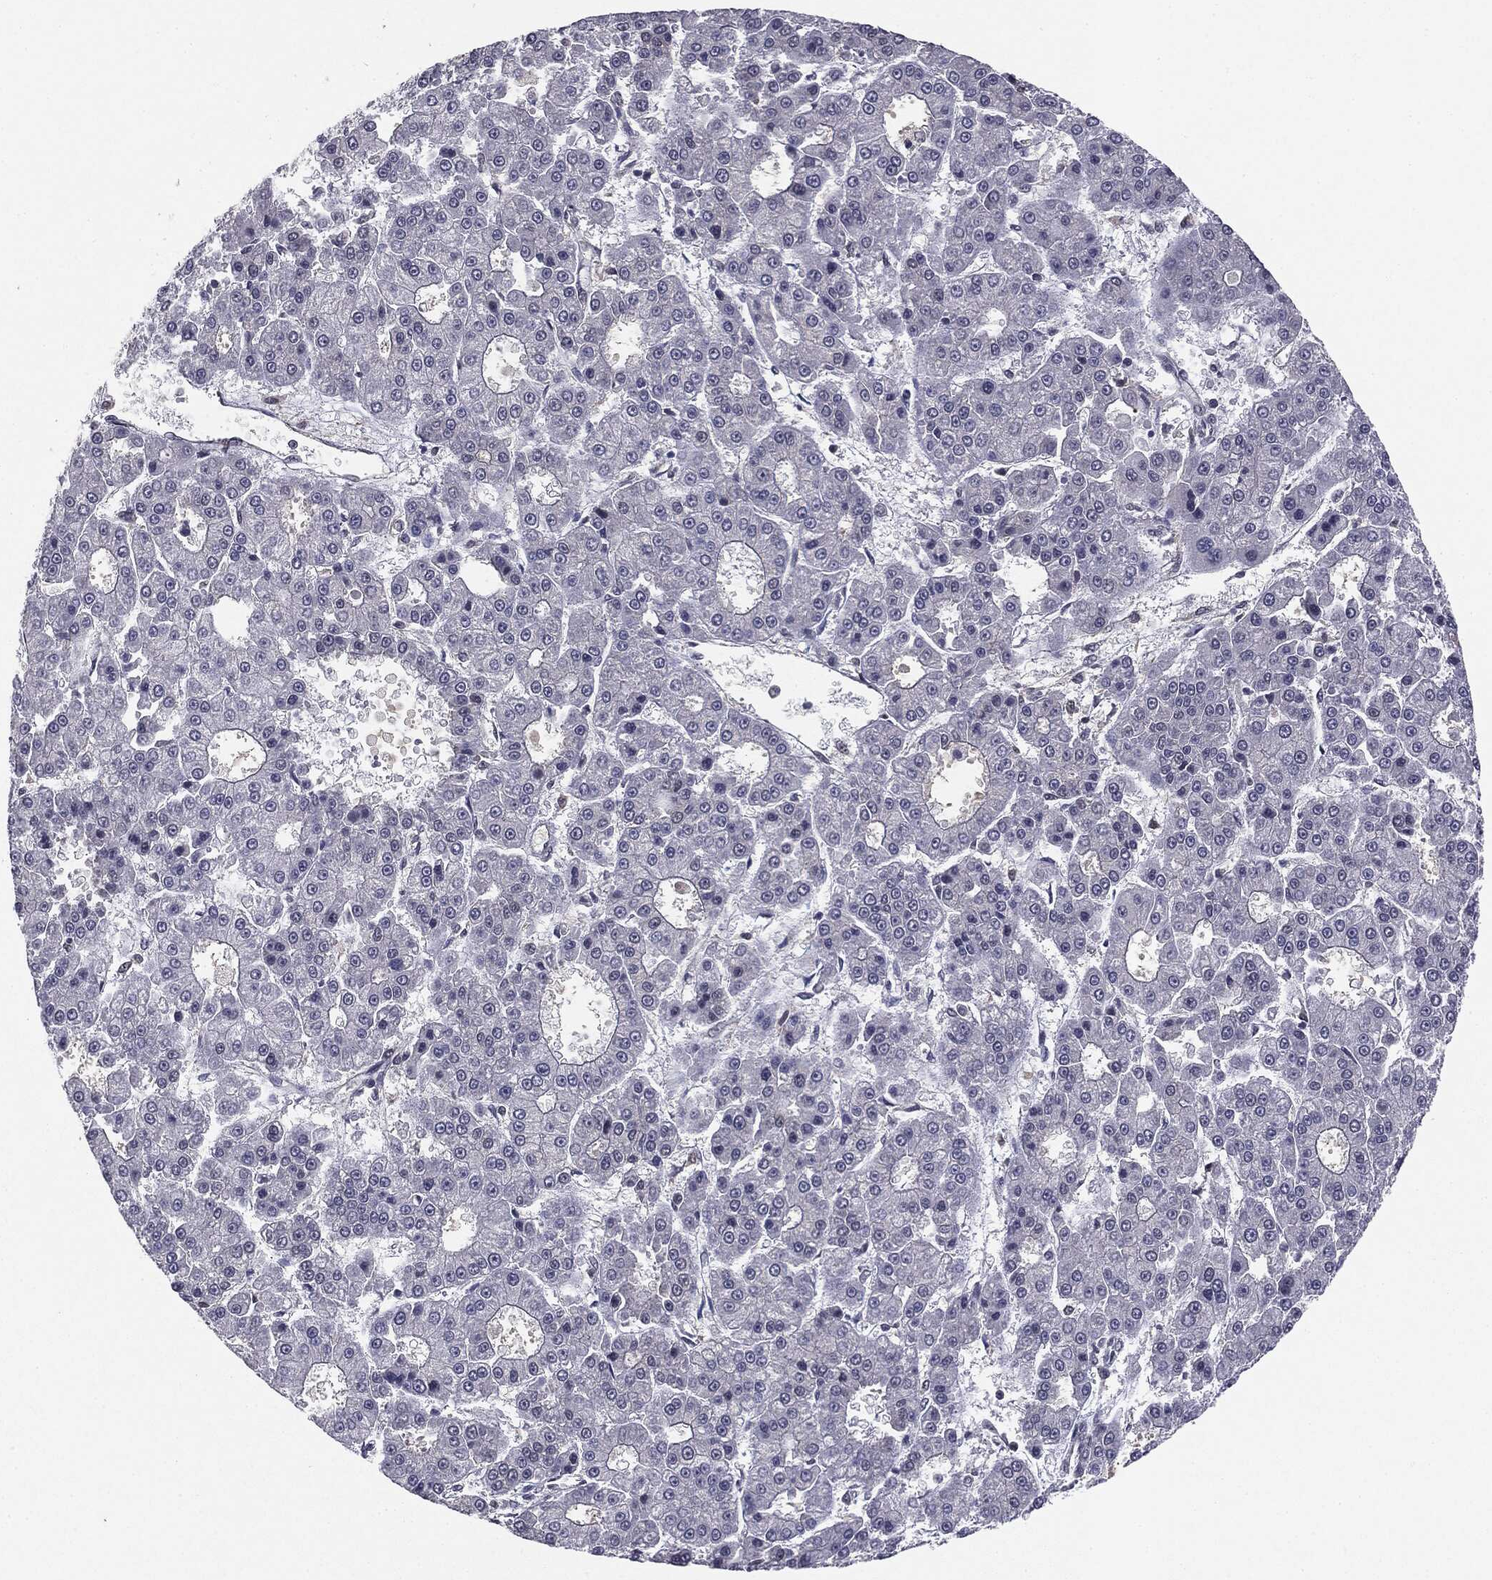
{"staining": {"intensity": "negative", "quantity": "none", "location": "none"}, "tissue": "liver cancer", "cell_type": "Tumor cells", "image_type": "cancer", "snomed": [{"axis": "morphology", "description": "Carcinoma, Hepatocellular, NOS"}, {"axis": "topography", "description": "Liver"}], "caption": "An IHC histopathology image of hepatocellular carcinoma (liver) is shown. There is no staining in tumor cells of hepatocellular carcinoma (liver).", "gene": "KRT7", "patient": {"sex": "male", "age": 70}}